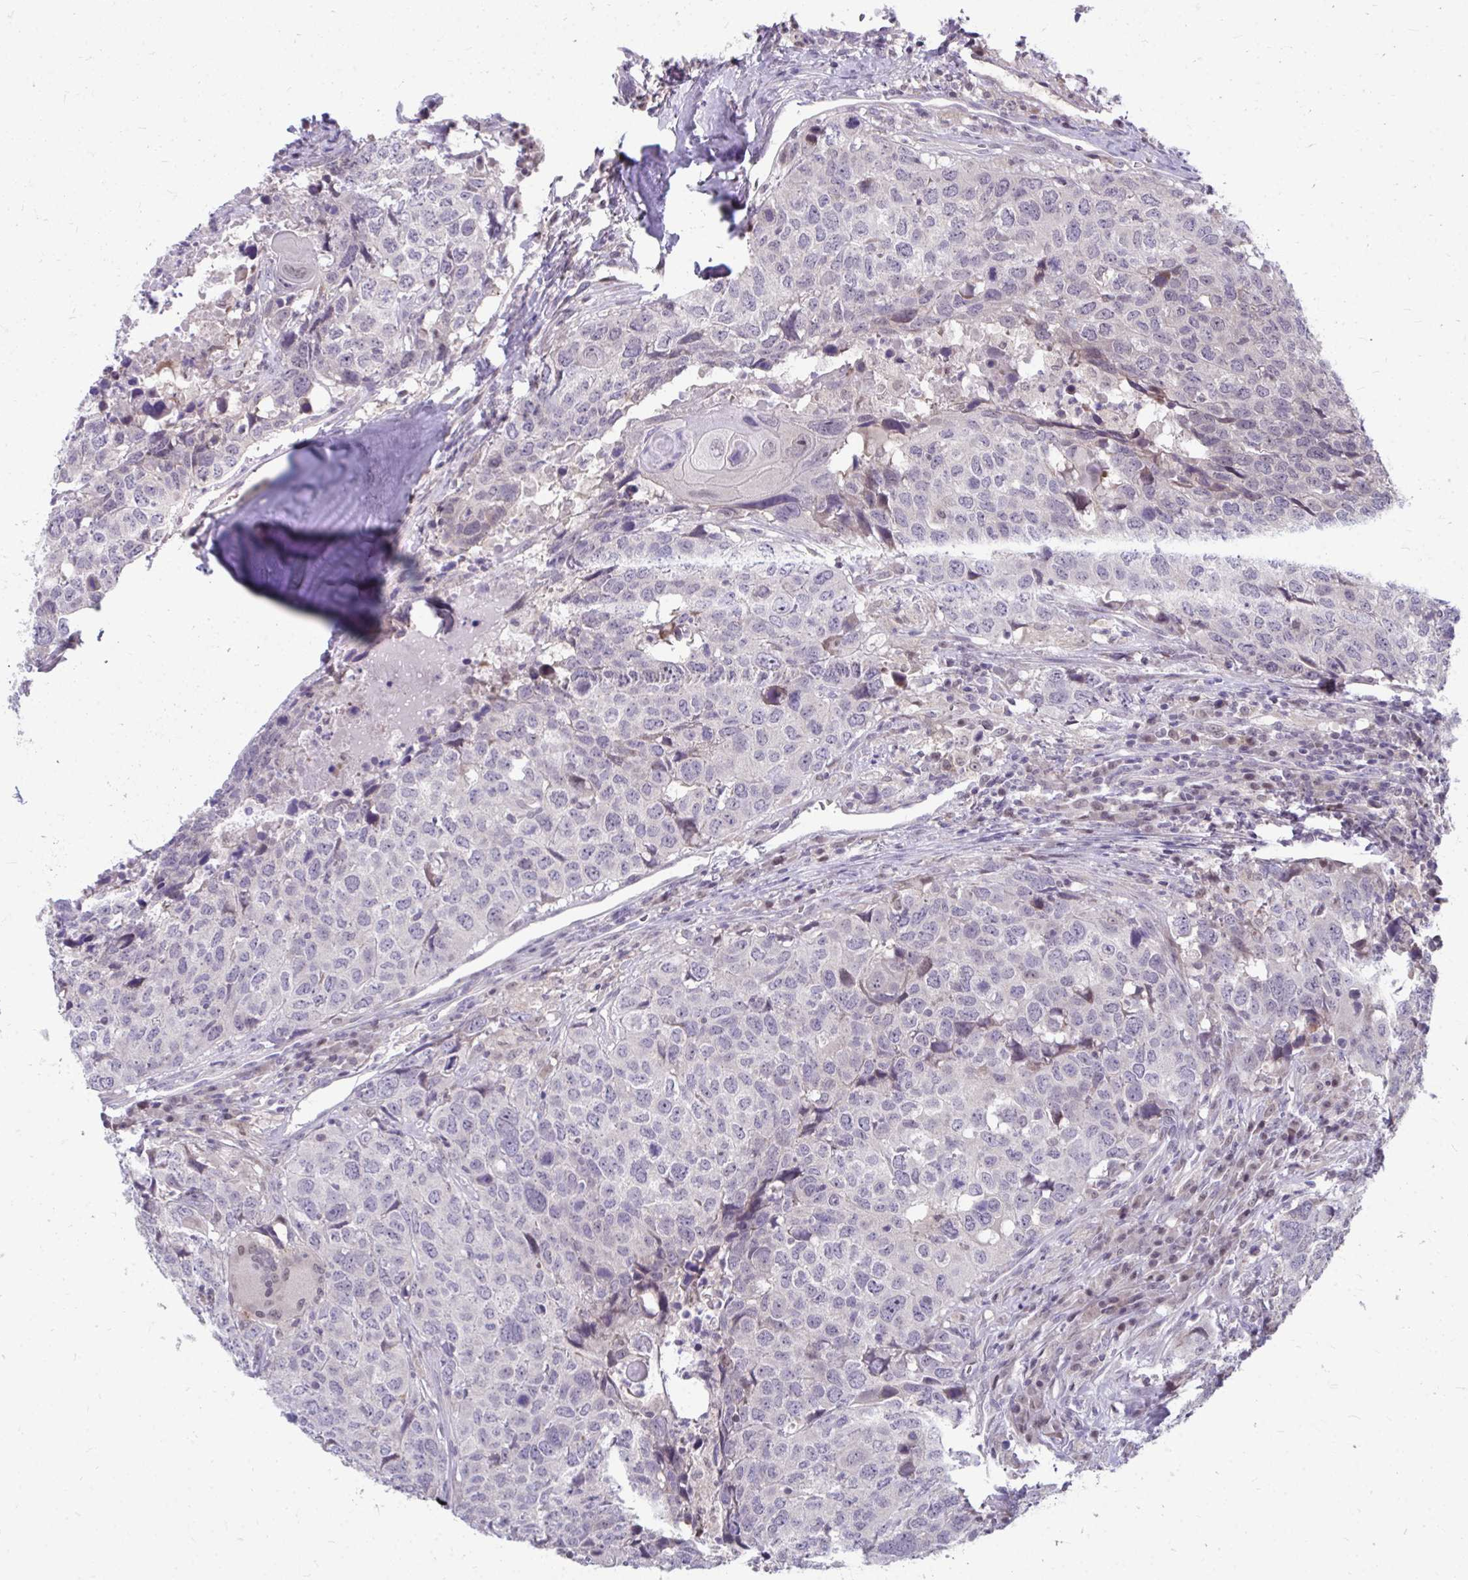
{"staining": {"intensity": "negative", "quantity": "none", "location": "none"}, "tissue": "head and neck cancer", "cell_type": "Tumor cells", "image_type": "cancer", "snomed": [{"axis": "morphology", "description": "Normal tissue, NOS"}, {"axis": "morphology", "description": "Squamous cell carcinoma, NOS"}, {"axis": "topography", "description": "Skeletal muscle"}, {"axis": "topography", "description": "Vascular tissue"}, {"axis": "topography", "description": "Peripheral nerve tissue"}, {"axis": "topography", "description": "Head-Neck"}], "caption": "This micrograph is of head and neck cancer (squamous cell carcinoma) stained with IHC to label a protein in brown with the nuclei are counter-stained blue. There is no expression in tumor cells.", "gene": "MROH8", "patient": {"sex": "male", "age": 66}}